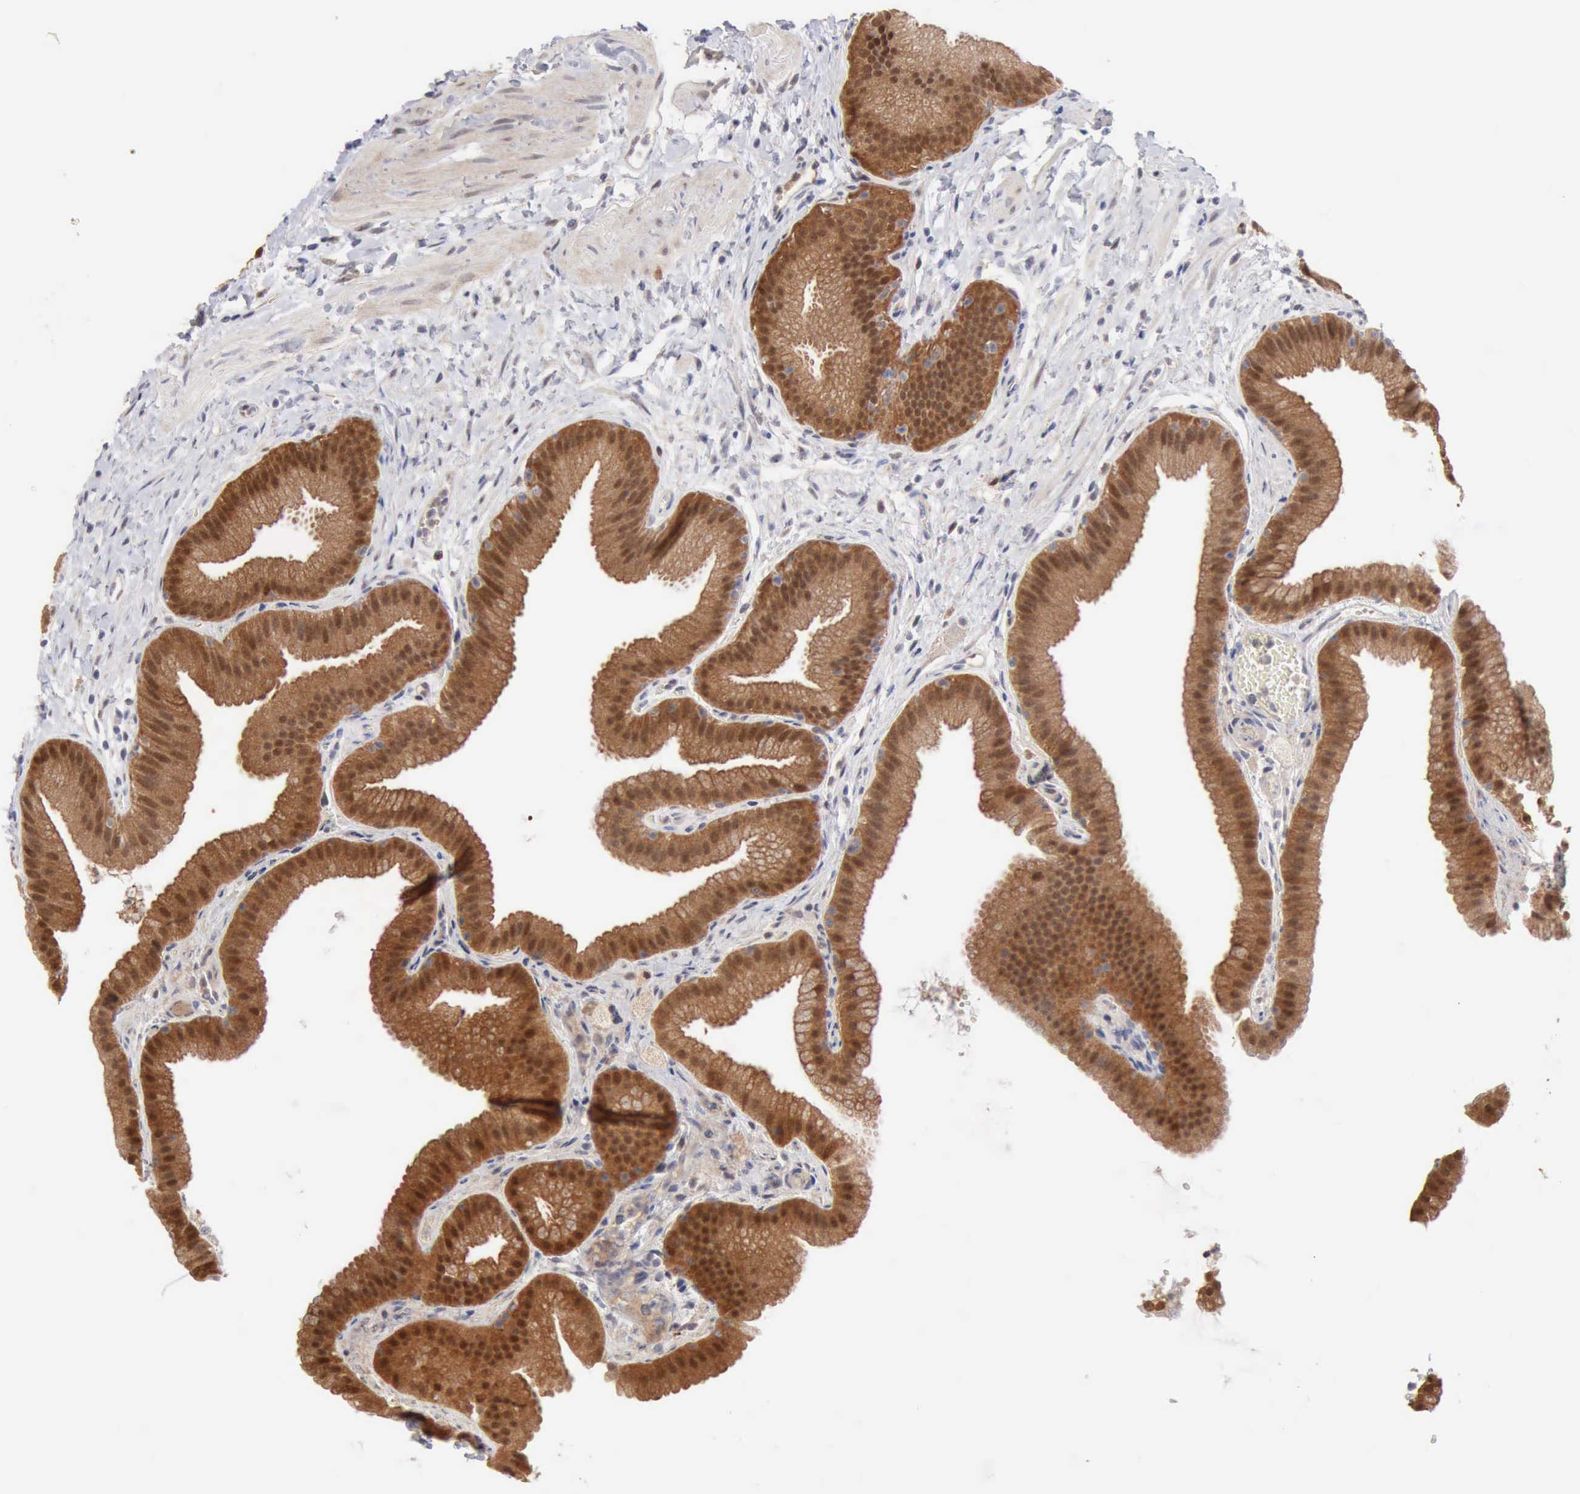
{"staining": {"intensity": "strong", "quantity": ">75%", "location": "cytoplasmic/membranous,nuclear"}, "tissue": "gallbladder", "cell_type": "Glandular cells", "image_type": "normal", "snomed": [{"axis": "morphology", "description": "Normal tissue, NOS"}, {"axis": "topography", "description": "Gallbladder"}], "caption": "A high amount of strong cytoplasmic/membranous,nuclear expression is identified in about >75% of glandular cells in unremarkable gallbladder.", "gene": "PTGR2", "patient": {"sex": "female", "age": 63}}